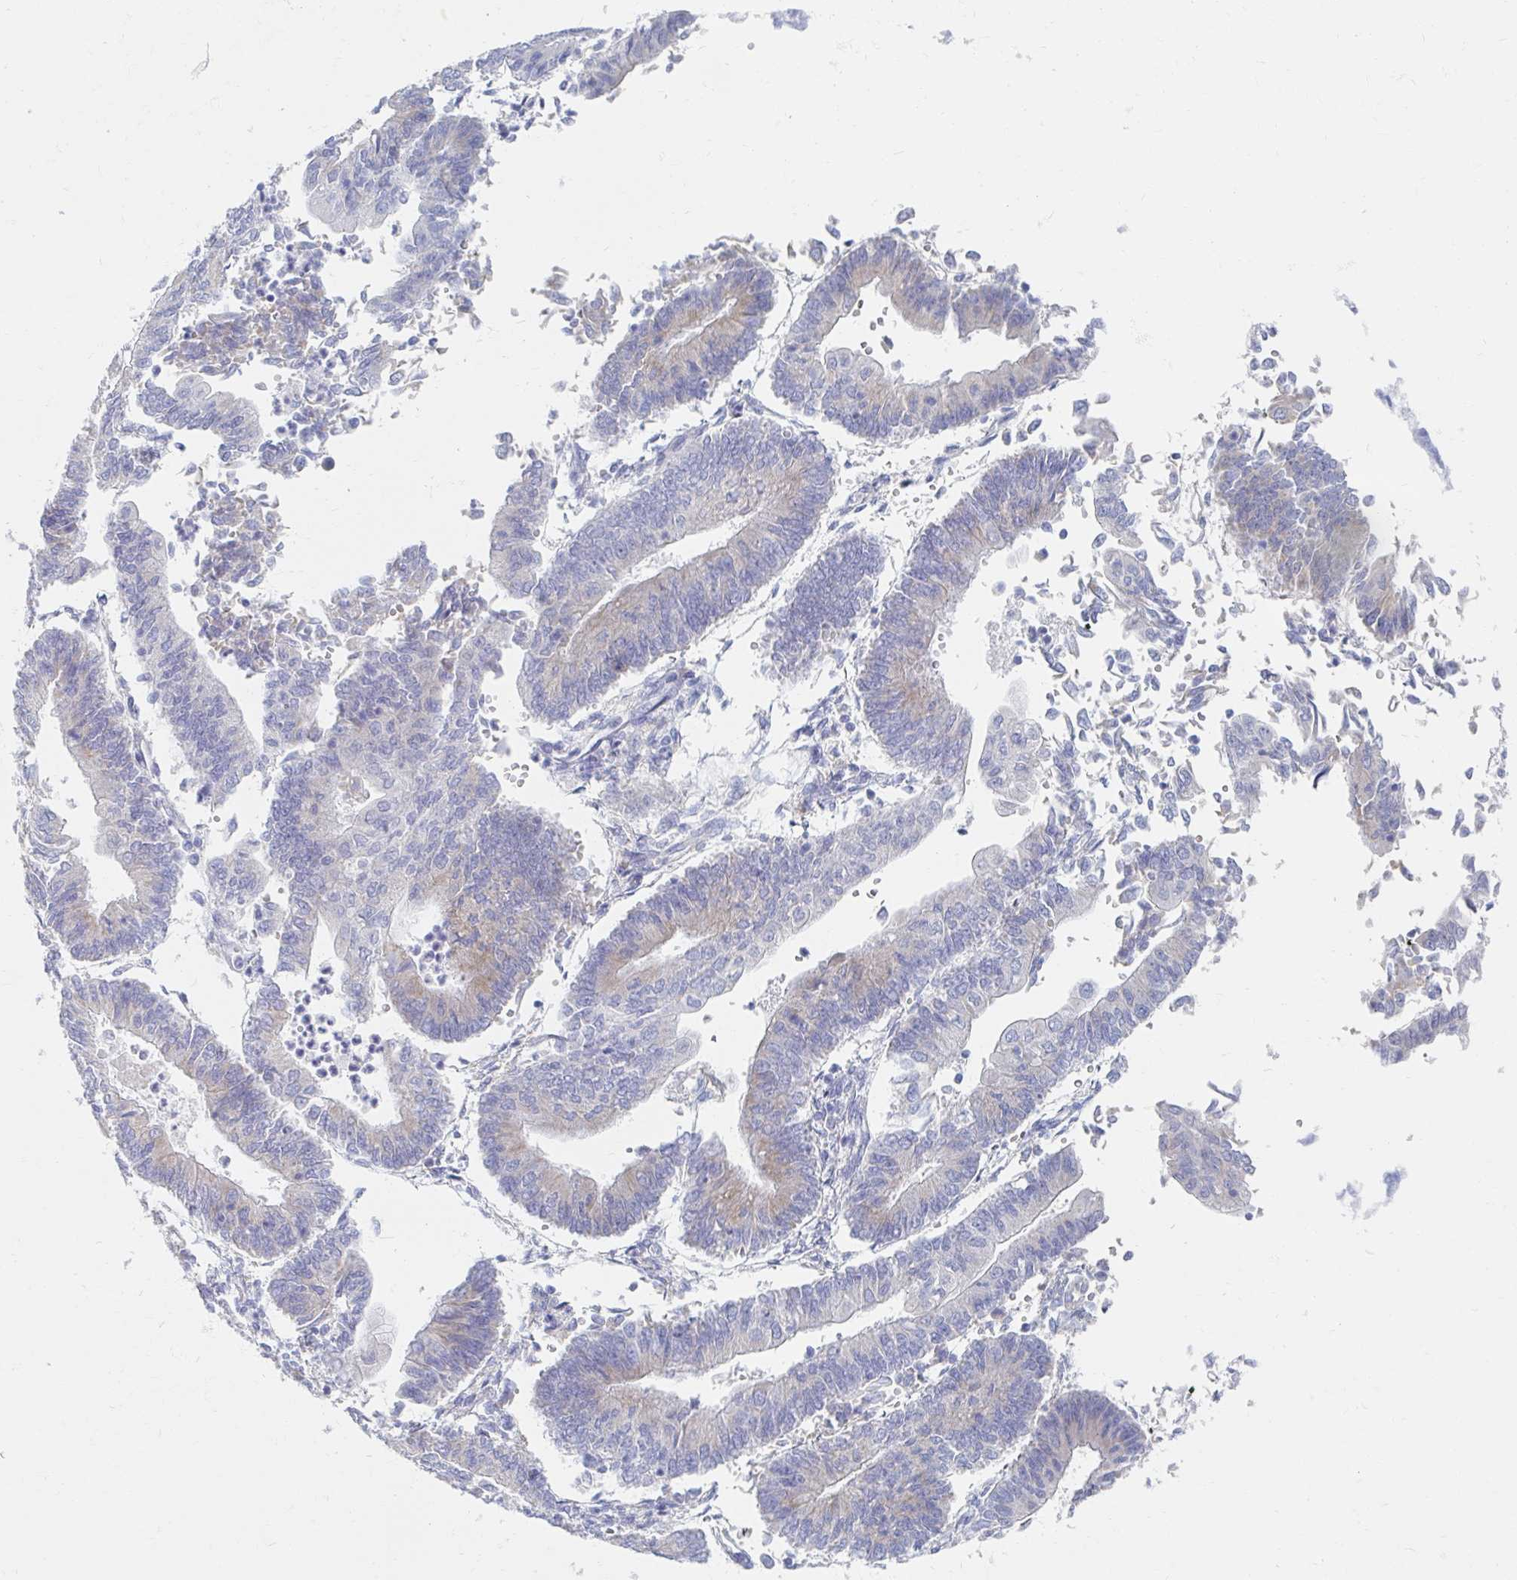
{"staining": {"intensity": "weak", "quantity": "<25%", "location": "cytoplasmic/membranous"}, "tissue": "endometrial cancer", "cell_type": "Tumor cells", "image_type": "cancer", "snomed": [{"axis": "morphology", "description": "Adenocarcinoma, NOS"}, {"axis": "topography", "description": "Endometrium"}], "caption": "Immunohistochemistry histopathology image of human adenocarcinoma (endometrial) stained for a protein (brown), which demonstrates no staining in tumor cells.", "gene": "MYLK2", "patient": {"sex": "female", "age": 65}}